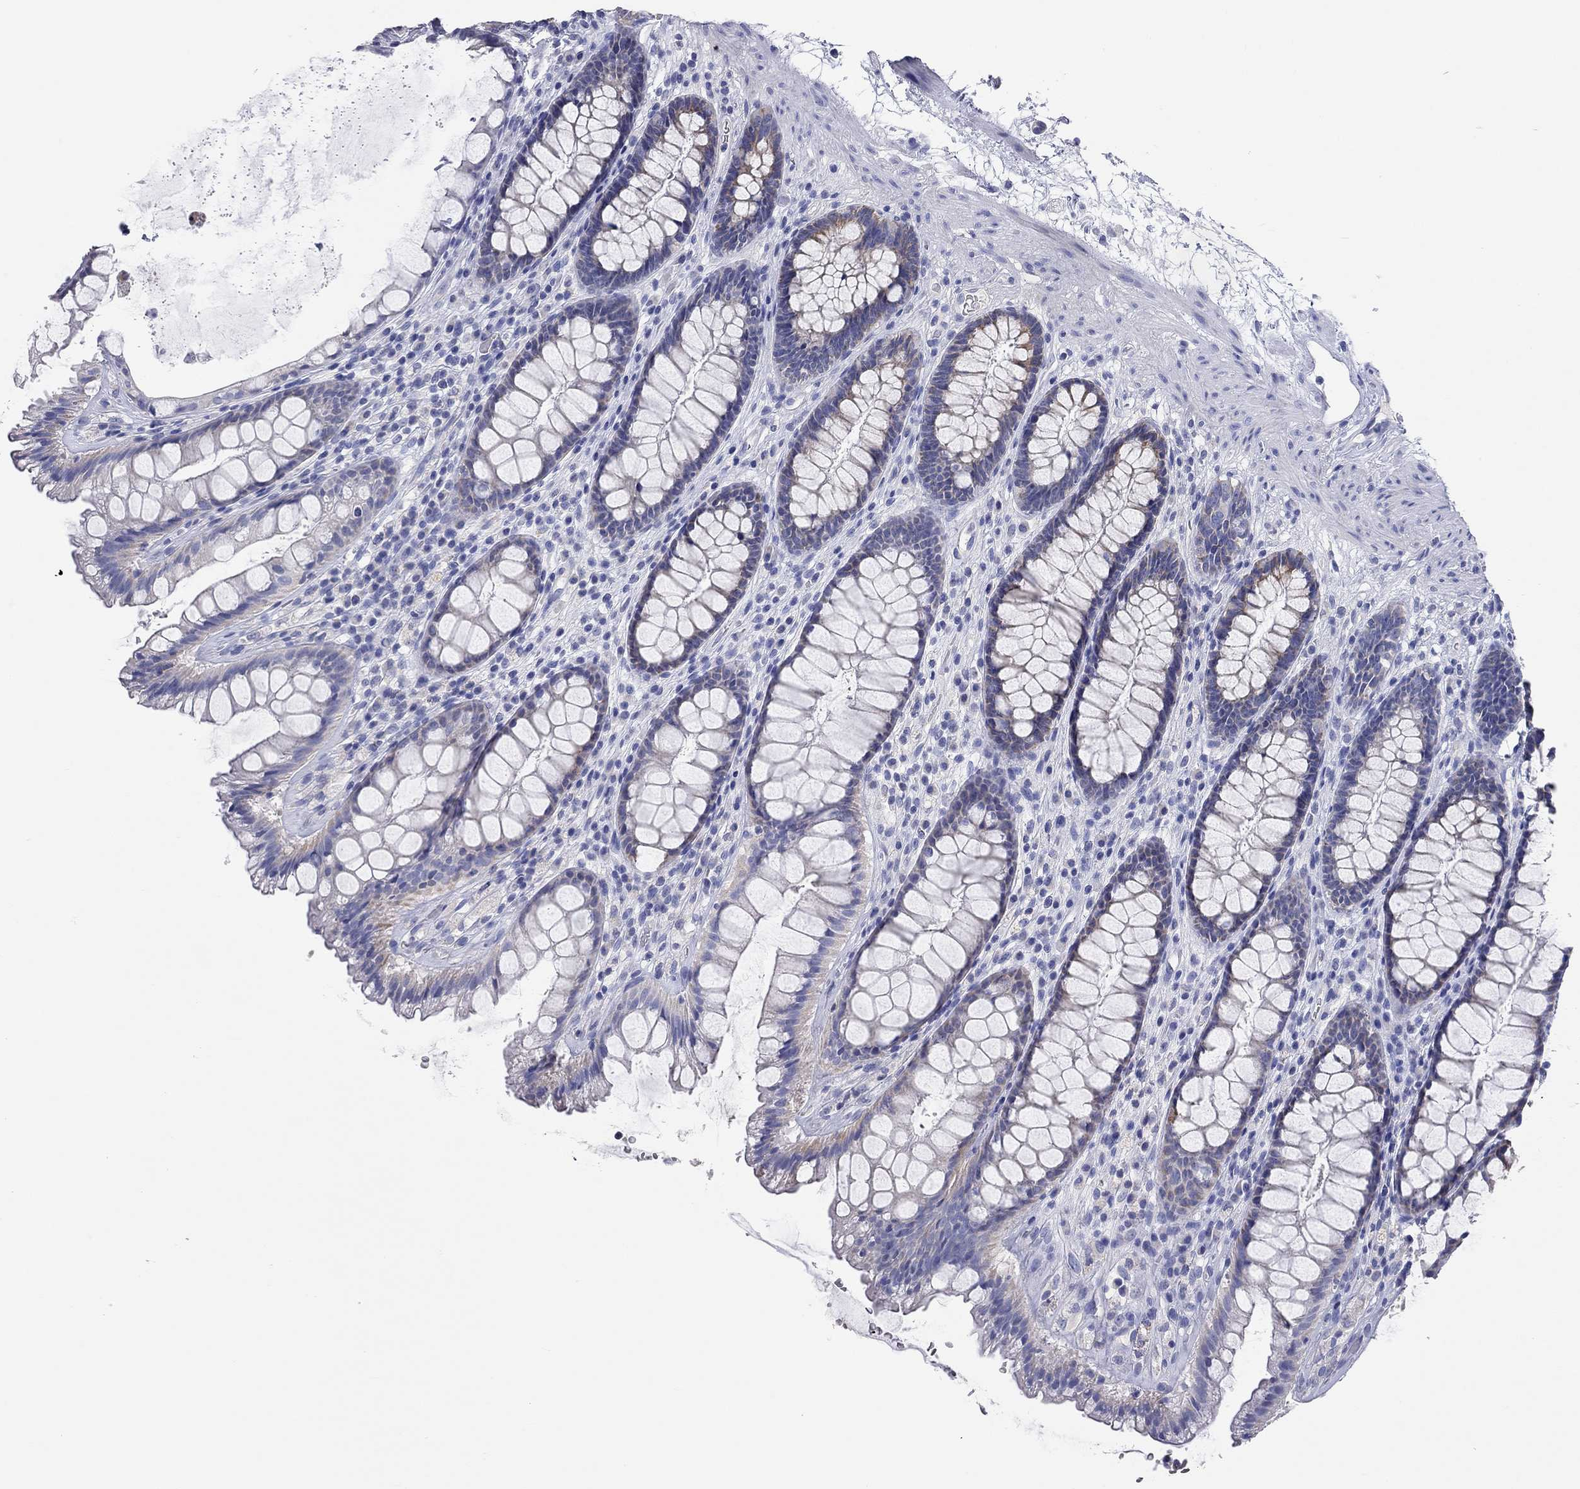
{"staining": {"intensity": "moderate", "quantity": "<25%", "location": "cytoplasmic/membranous"}, "tissue": "rectum", "cell_type": "Glandular cells", "image_type": "normal", "snomed": [{"axis": "morphology", "description": "Normal tissue, NOS"}, {"axis": "topography", "description": "Rectum"}], "caption": "This histopathology image exhibits IHC staining of normal rectum, with low moderate cytoplasmic/membranous expression in approximately <25% of glandular cells.", "gene": "RCAN1", "patient": {"sex": "male", "age": 72}}